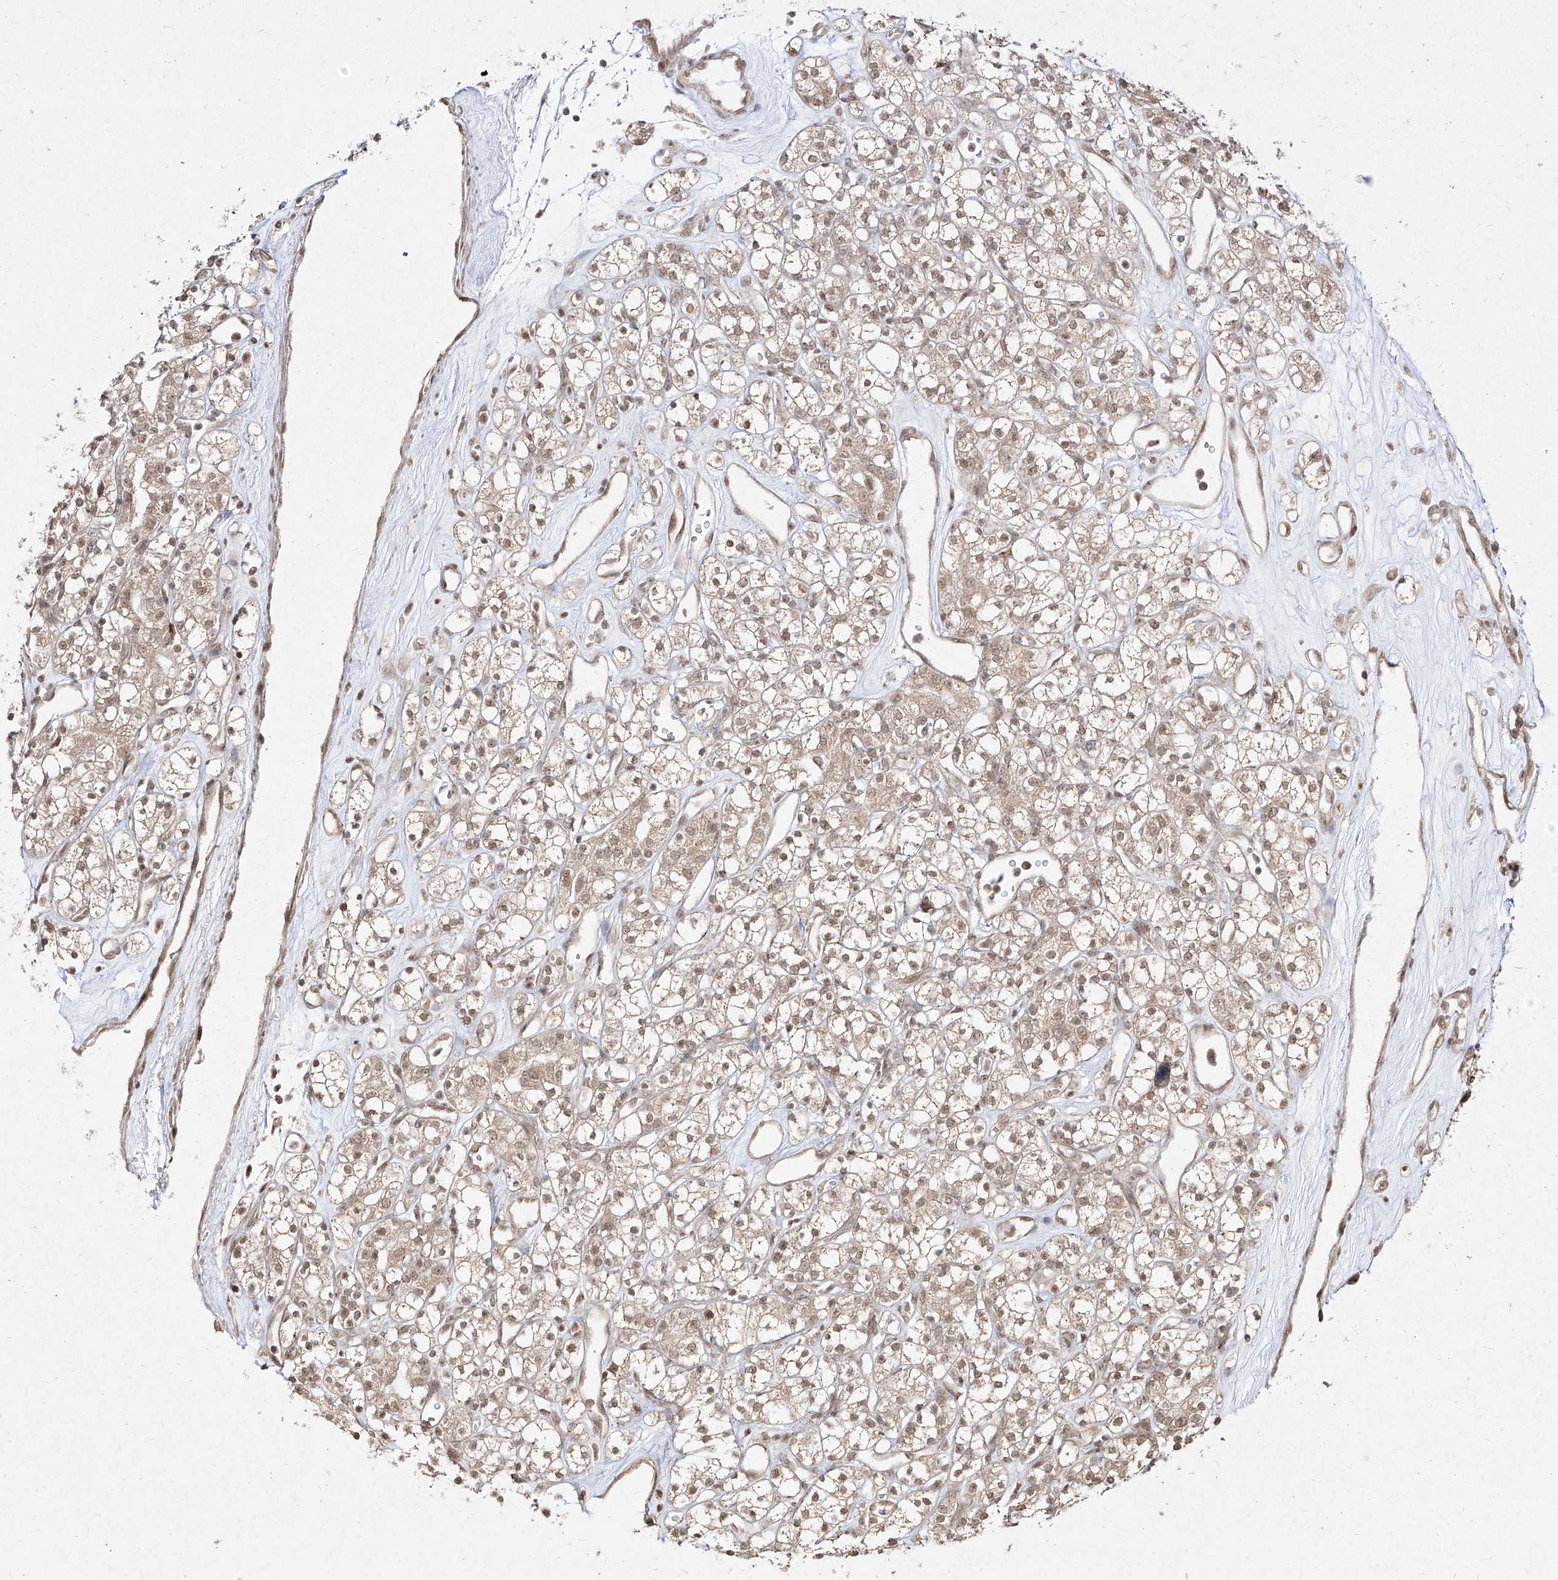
{"staining": {"intensity": "weak", "quantity": ">75%", "location": "cytoplasmic/membranous,nuclear"}, "tissue": "renal cancer", "cell_type": "Tumor cells", "image_type": "cancer", "snomed": [{"axis": "morphology", "description": "Adenocarcinoma, NOS"}, {"axis": "topography", "description": "Kidney"}], "caption": "High-magnification brightfield microscopy of renal adenocarcinoma stained with DAB (3,3'-diaminobenzidine) (brown) and counterstained with hematoxylin (blue). tumor cells exhibit weak cytoplasmic/membranous and nuclear staining is seen in about>75% of cells.", "gene": "SNRNP27", "patient": {"sex": "male", "age": 77}}